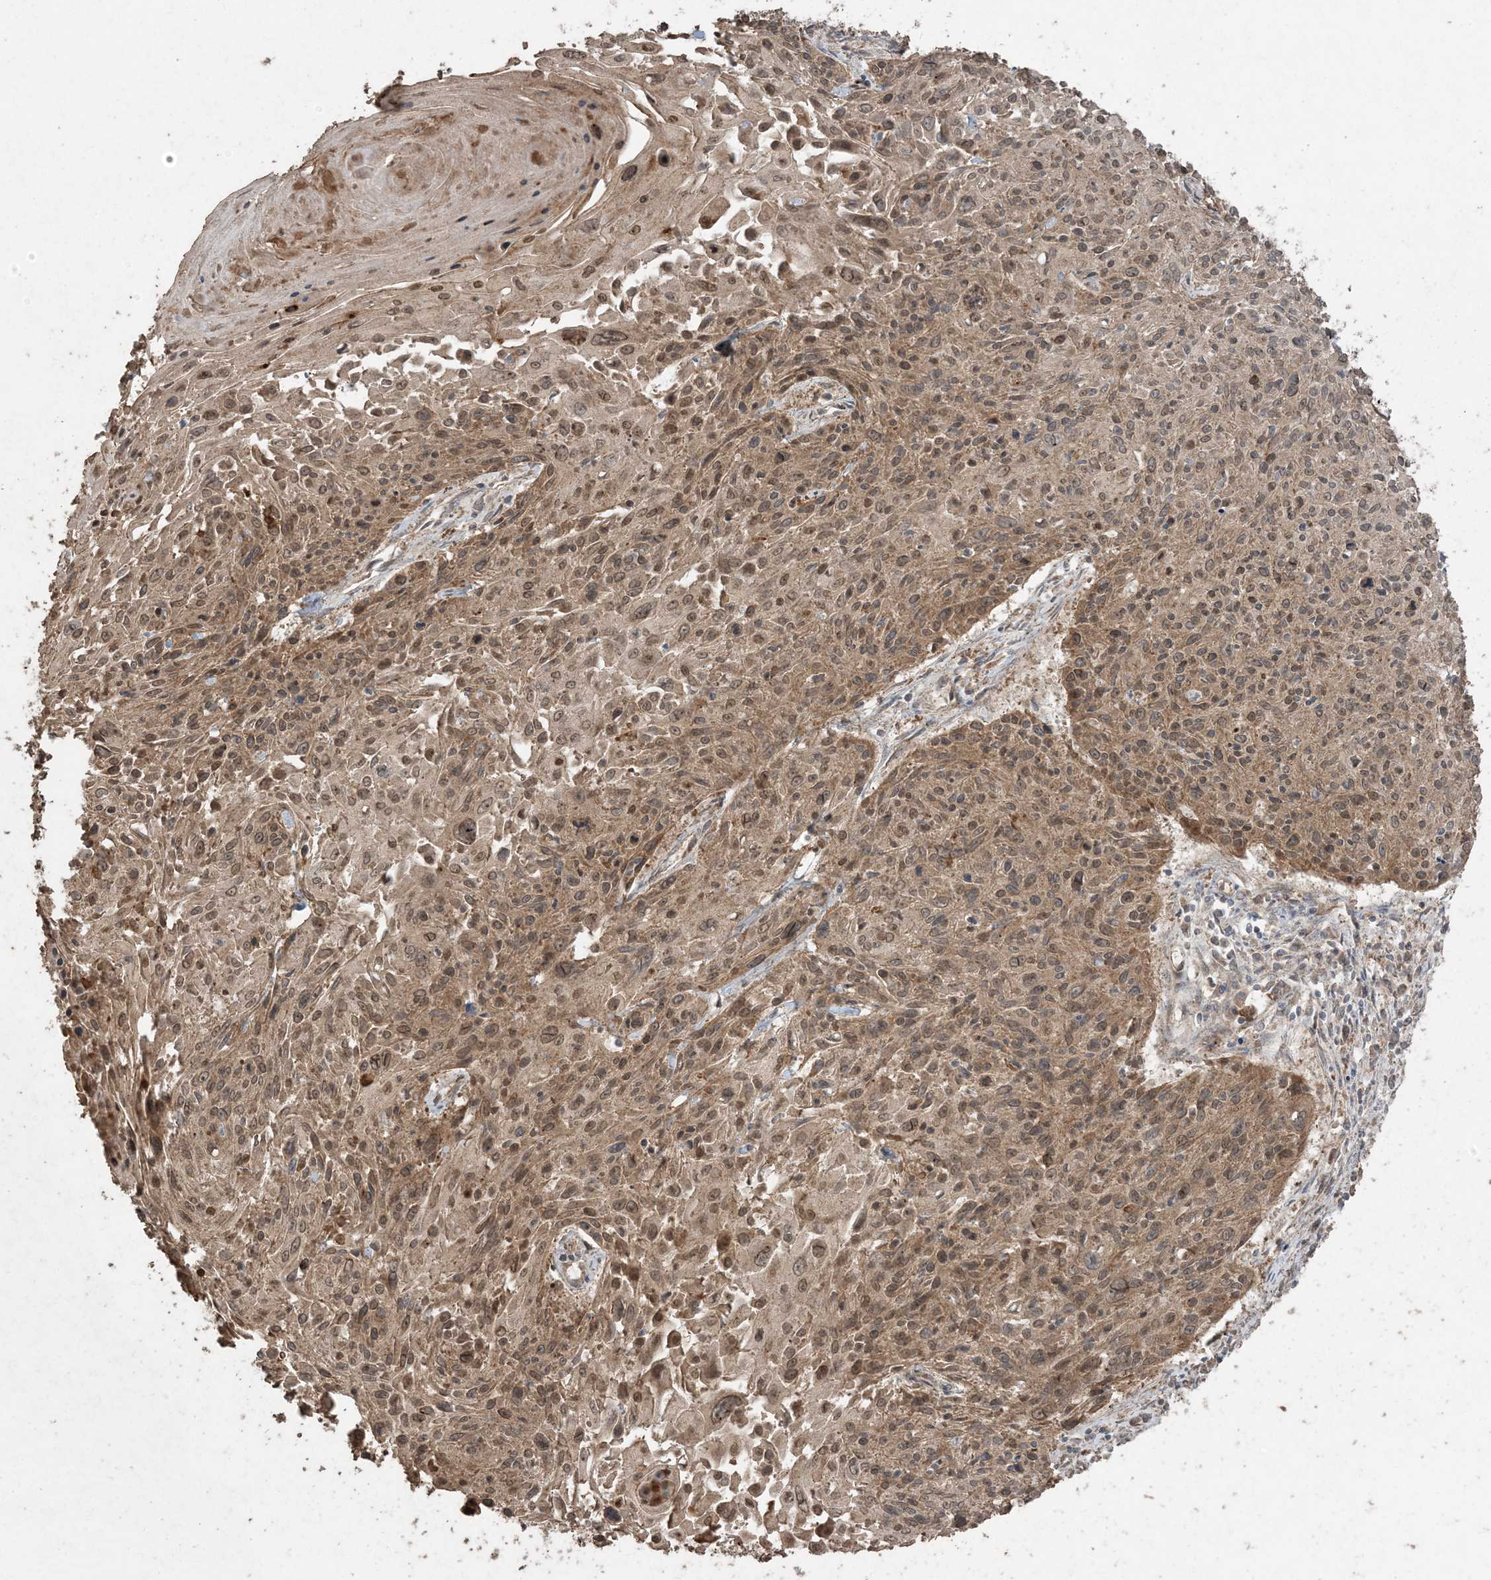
{"staining": {"intensity": "moderate", "quantity": ">75%", "location": "cytoplasmic/membranous,nuclear"}, "tissue": "cervical cancer", "cell_type": "Tumor cells", "image_type": "cancer", "snomed": [{"axis": "morphology", "description": "Squamous cell carcinoma, NOS"}, {"axis": "topography", "description": "Cervix"}], "caption": "Immunohistochemical staining of cervical cancer (squamous cell carcinoma) reveals medium levels of moderate cytoplasmic/membranous and nuclear protein positivity in approximately >75% of tumor cells.", "gene": "DDX19B", "patient": {"sex": "female", "age": 51}}